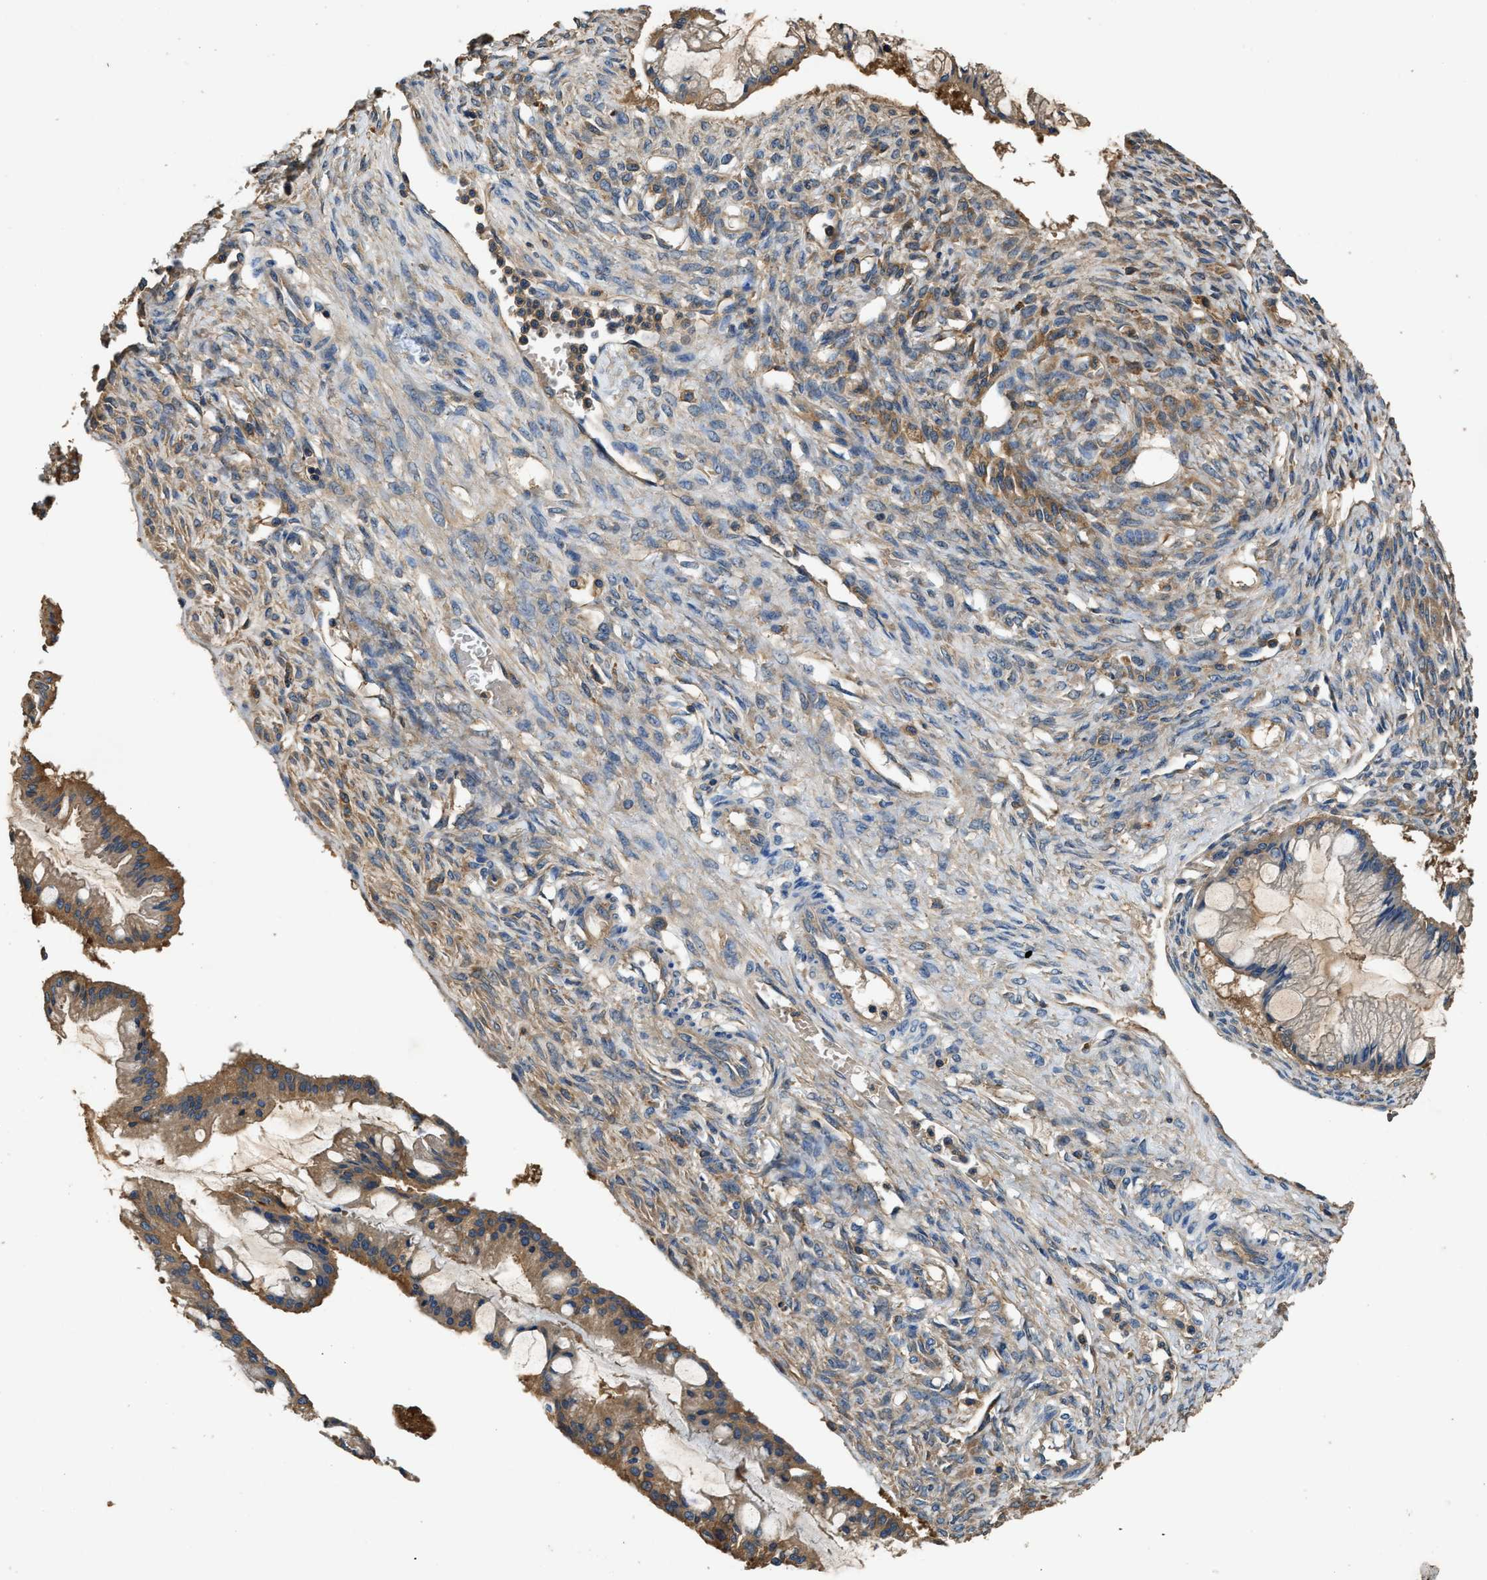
{"staining": {"intensity": "moderate", "quantity": ">75%", "location": "cytoplasmic/membranous"}, "tissue": "ovarian cancer", "cell_type": "Tumor cells", "image_type": "cancer", "snomed": [{"axis": "morphology", "description": "Cystadenocarcinoma, mucinous, NOS"}, {"axis": "topography", "description": "Ovary"}], "caption": "Immunohistochemical staining of ovarian mucinous cystadenocarcinoma displays moderate cytoplasmic/membranous protein expression in about >75% of tumor cells. The protein of interest is stained brown, and the nuclei are stained in blue (DAB IHC with brightfield microscopy, high magnification).", "gene": "BLOC1S1", "patient": {"sex": "female", "age": 73}}